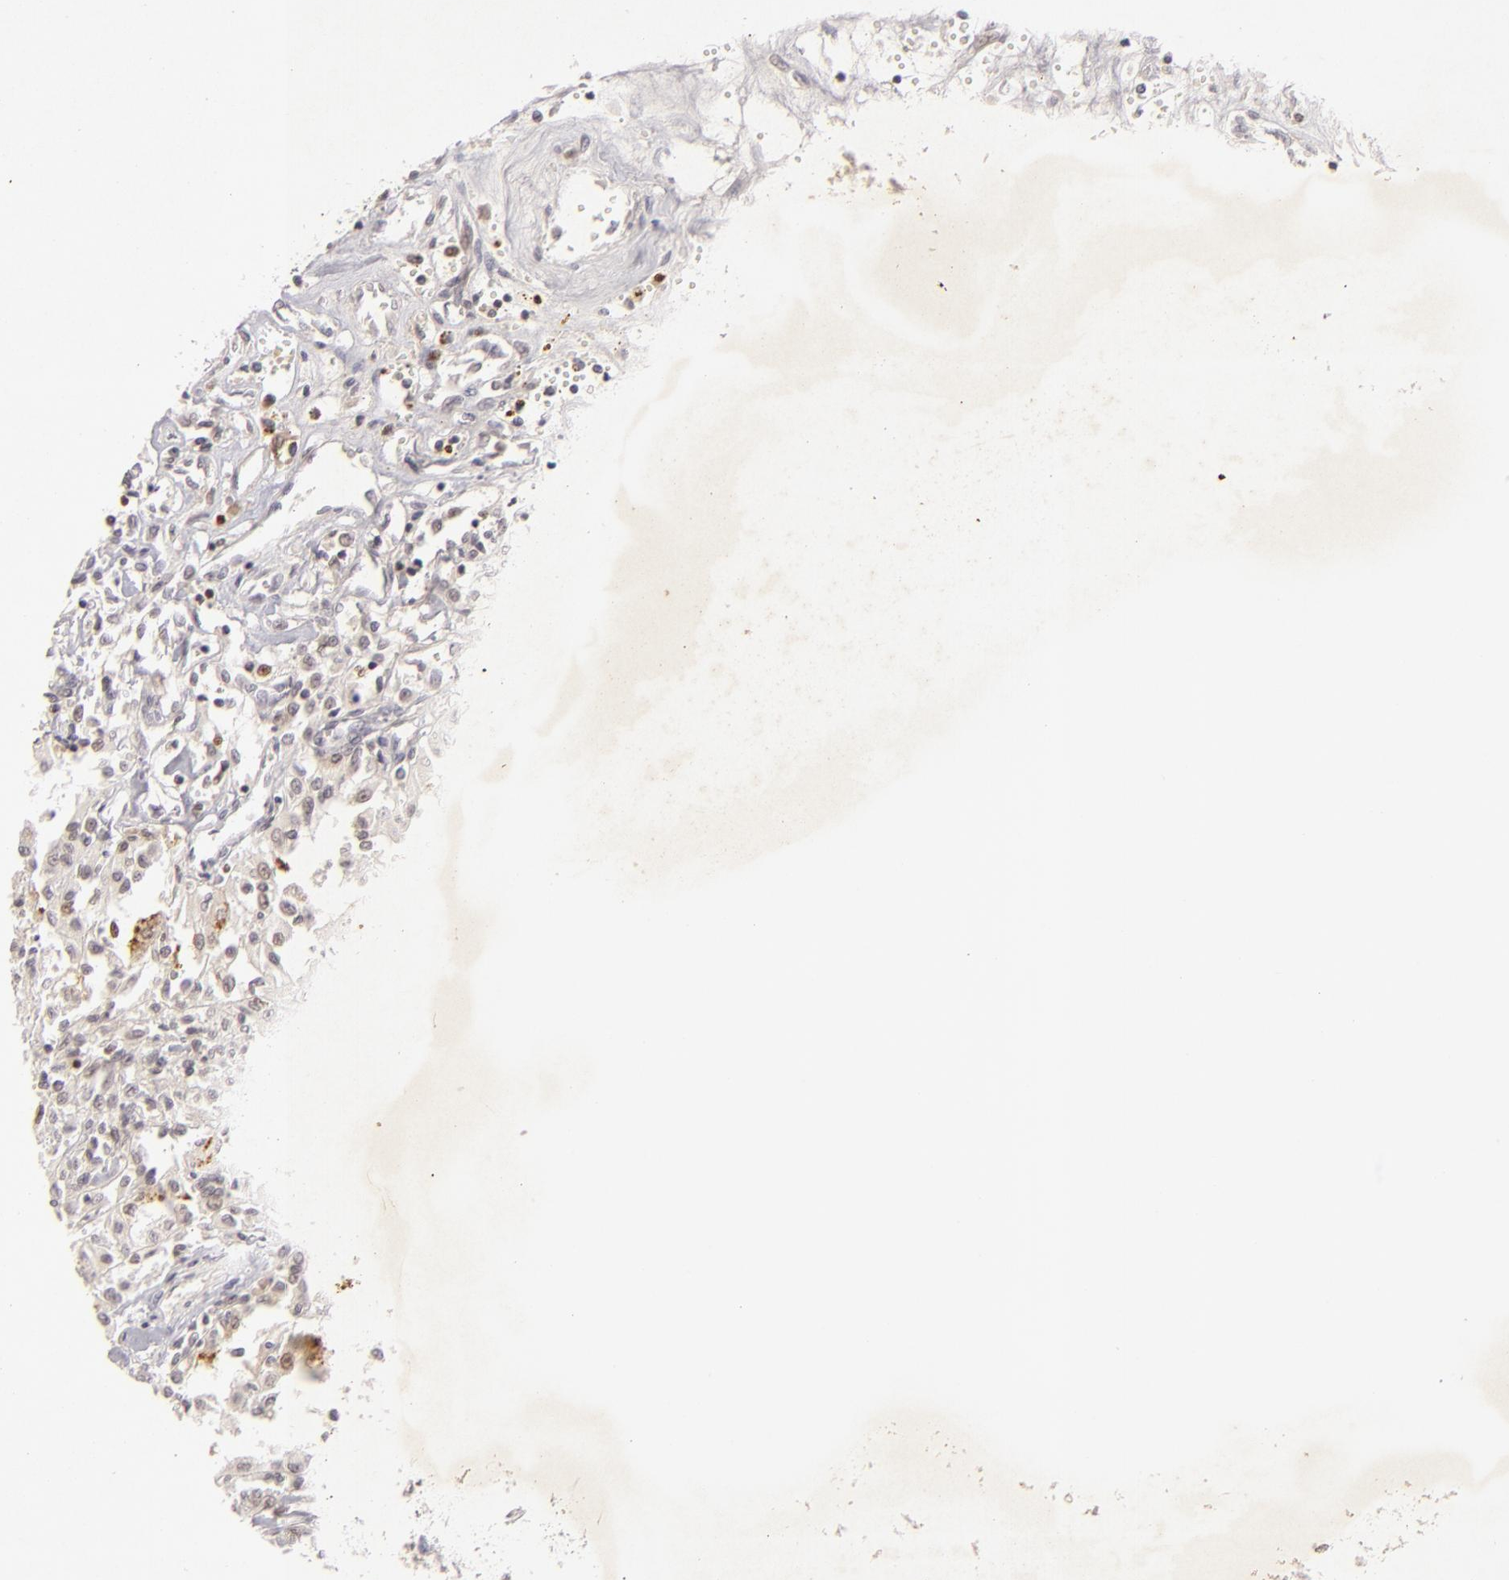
{"staining": {"intensity": "negative", "quantity": "none", "location": "none"}, "tissue": "renal cancer", "cell_type": "Tumor cells", "image_type": "cancer", "snomed": [{"axis": "morphology", "description": "Adenocarcinoma, NOS"}, {"axis": "topography", "description": "Kidney"}], "caption": "An IHC image of renal cancer (adenocarcinoma) is shown. There is no staining in tumor cells of renal cancer (adenocarcinoma). Nuclei are stained in blue.", "gene": "FEN1", "patient": {"sex": "male", "age": 78}}